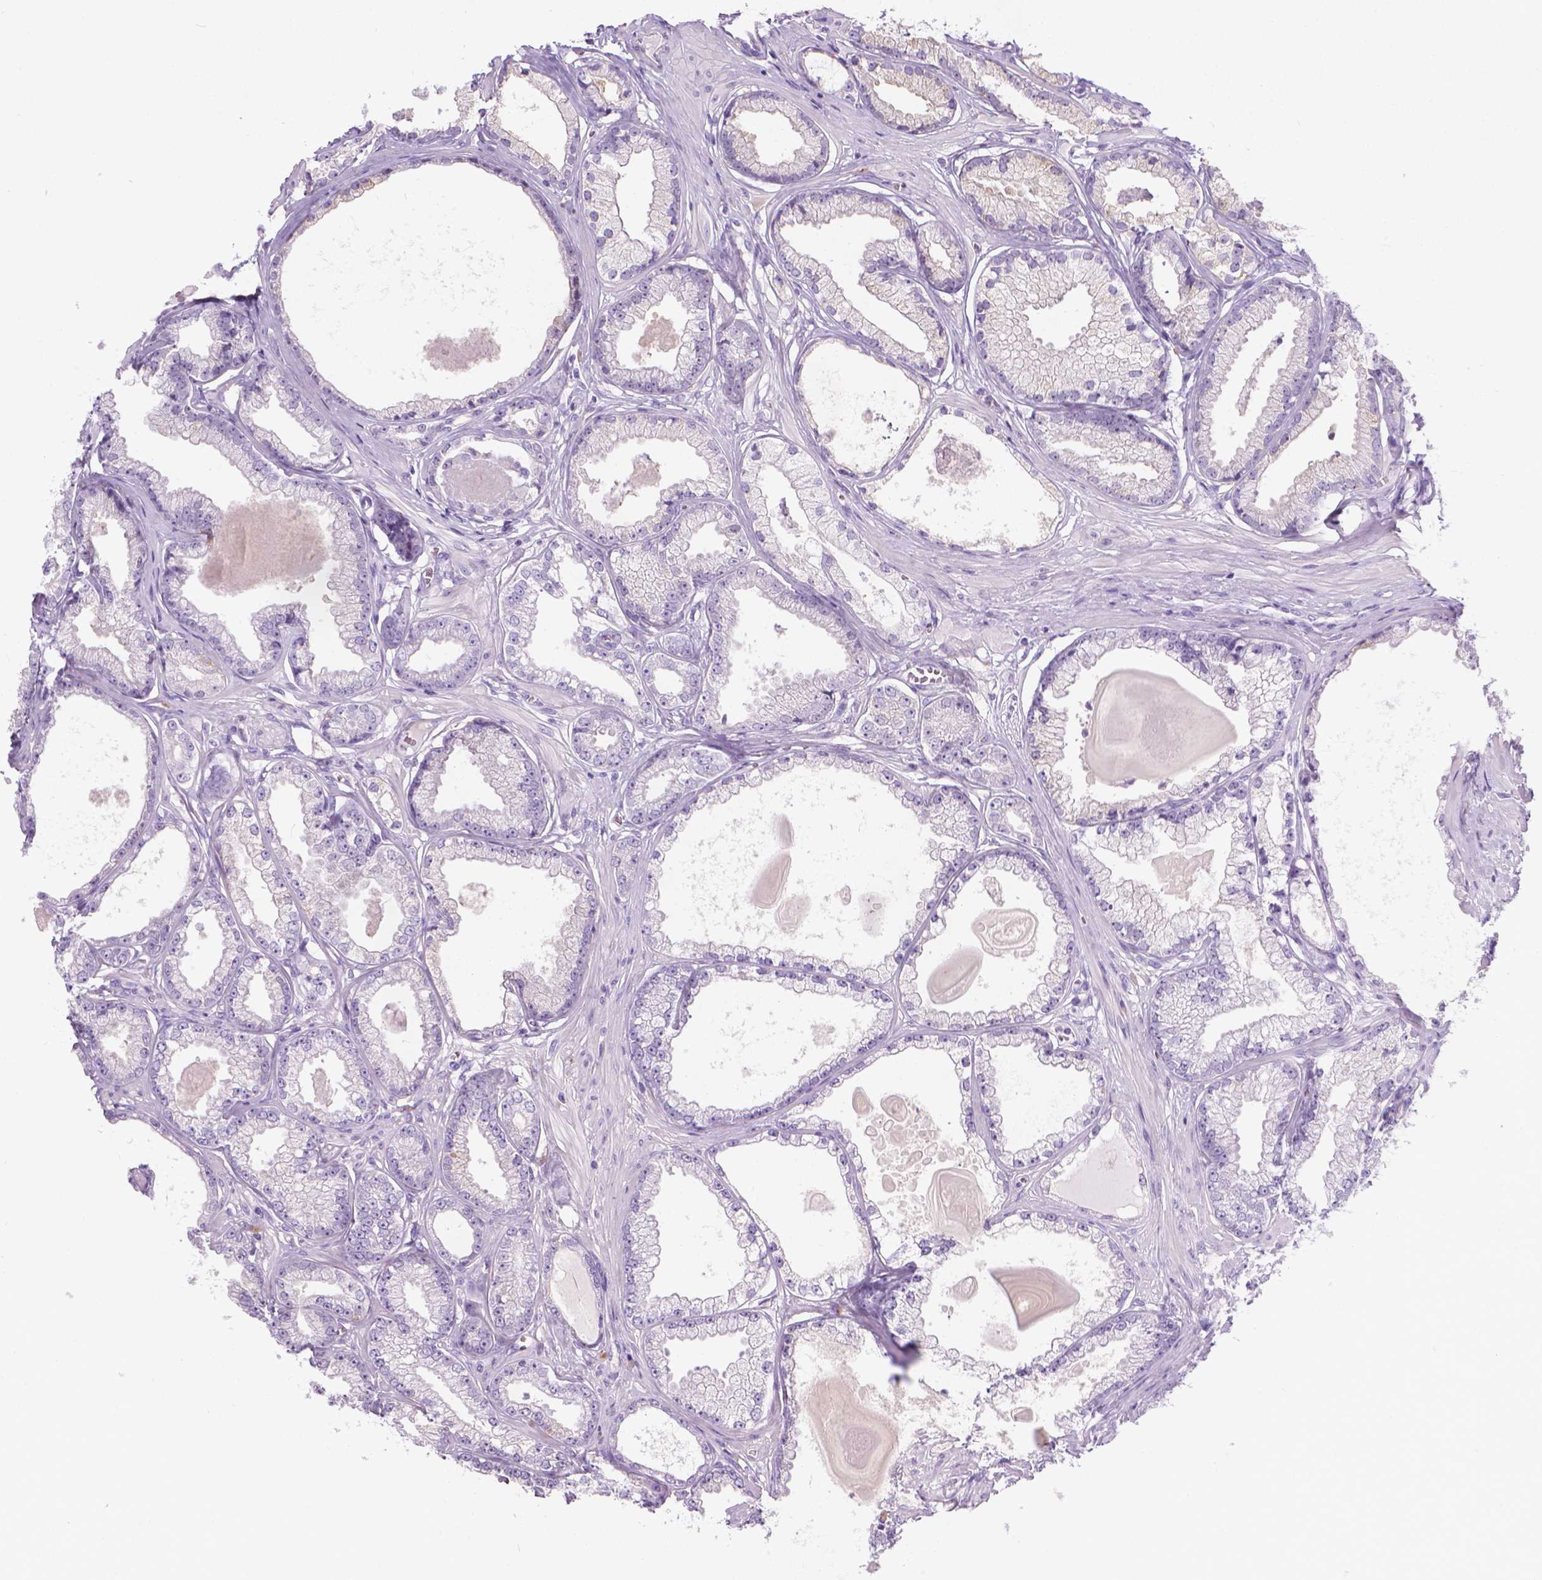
{"staining": {"intensity": "negative", "quantity": "none", "location": "none"}, "tissue": "prostate cancer", "cell_type": "Tumor cells", "image_type": "cancer", "snomed": [{"axis": "morphology", "description": "Adenocarcinoma, Low grade"}, {"axis": "topography", "description": "Prostate"}], "caption": "The photomicrograph demonstrates no staining of tumor cells in prostate low-grade adenocarcinoma.", "gene": "SPAG6", "patient": {"sex": "male", "age": 64}}